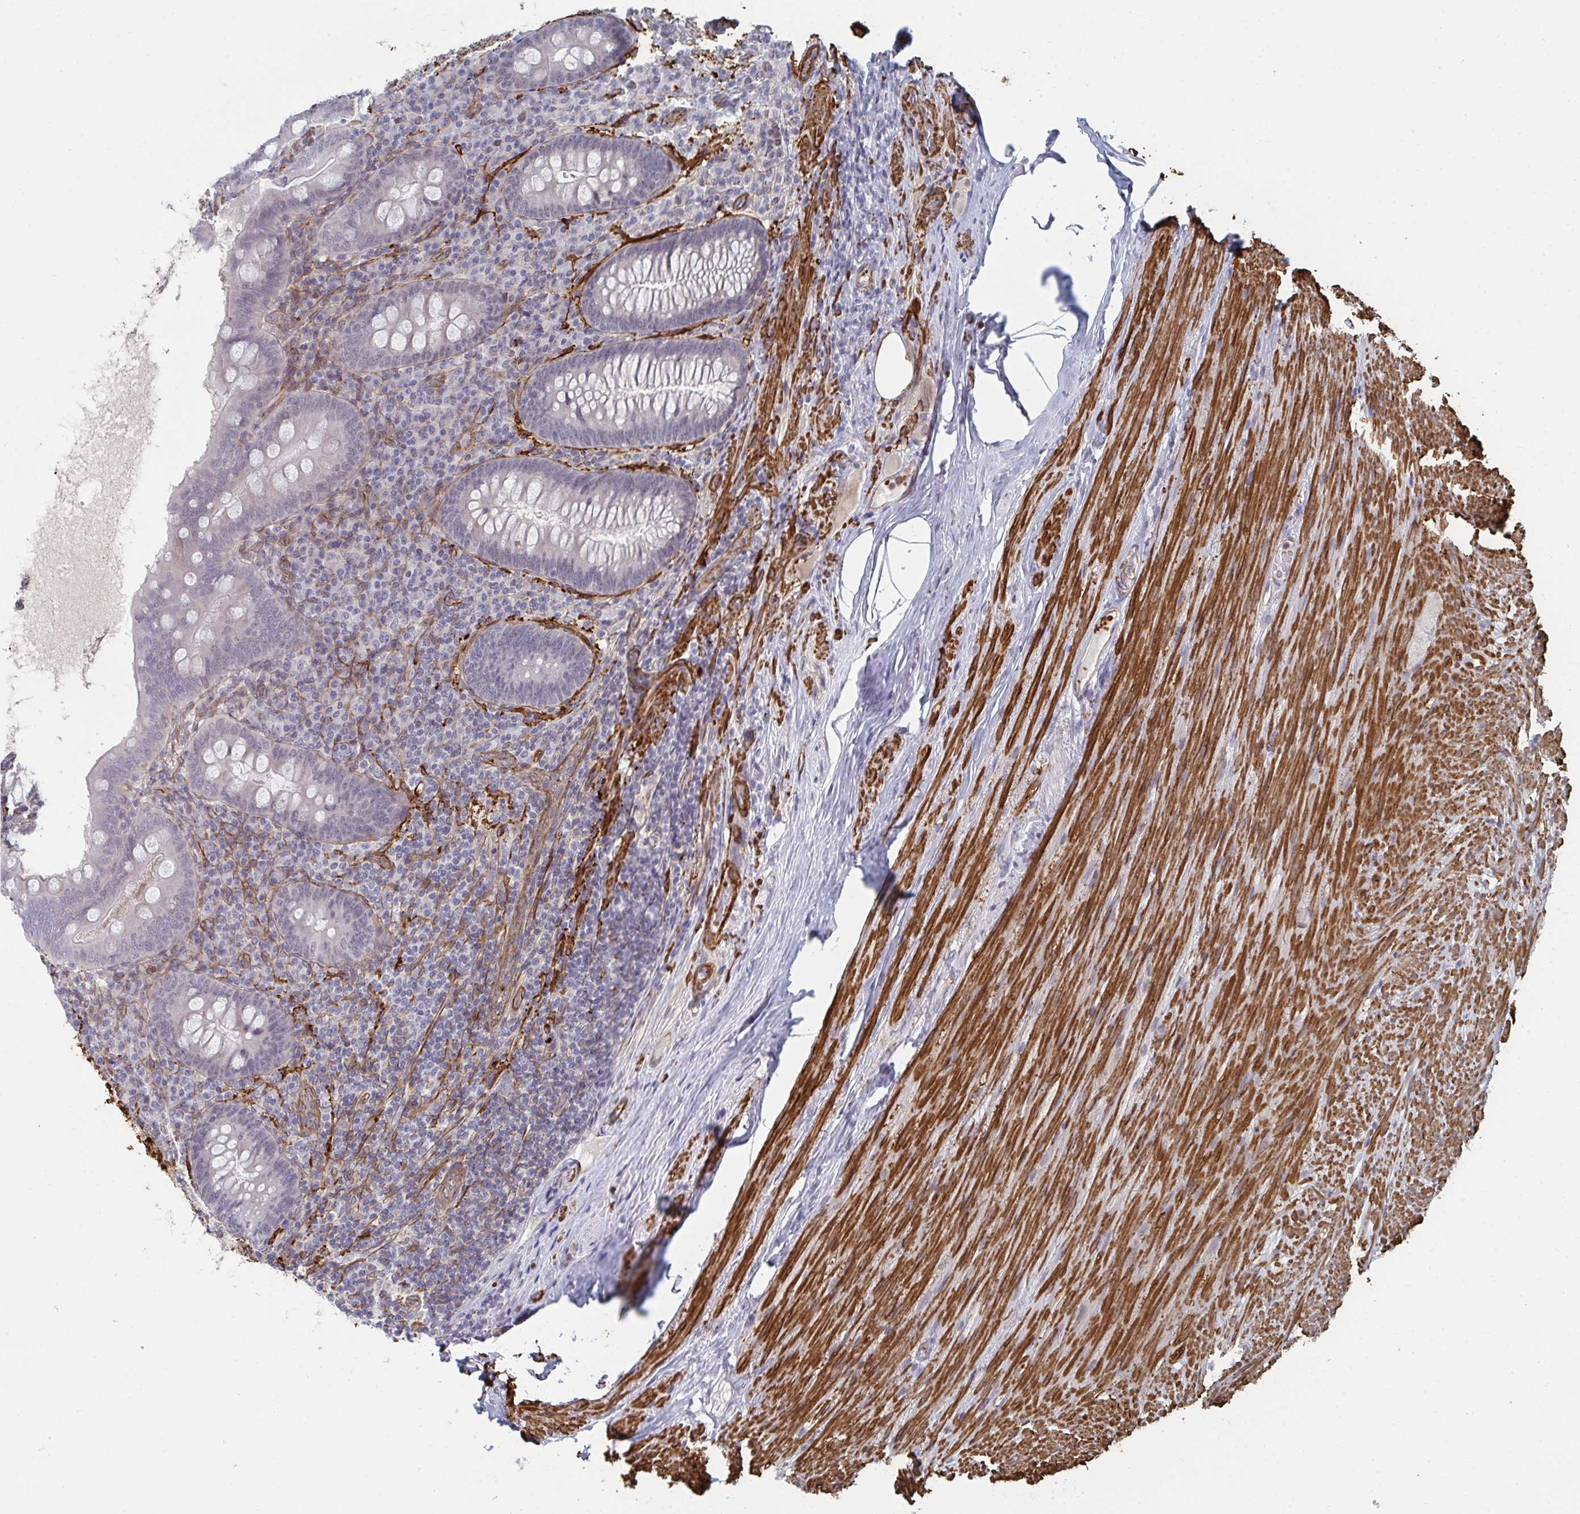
{"staining": {"intensity": "negative", "quantity": "none", "location": "none"}, "tissue": "appendix", "cell_type": "Glandular cells", "image_type": "normal", "snomed": [{"axis": "morphology", "description": "Normal tissue, NOS"}, {"axis": "topography", "description": "Appendix"}], "caption": "Glandular cells show no significant protein staining in unremarkable appendix. Brightfield microscopy of immunohistochemistry stained with DAB (3,3'-diaminobenzidine) (brown) and hematoxylin (blue), captured at high magnification.", "gene": "NEURL4", "patient": {"sex": "male", "age": 71}}